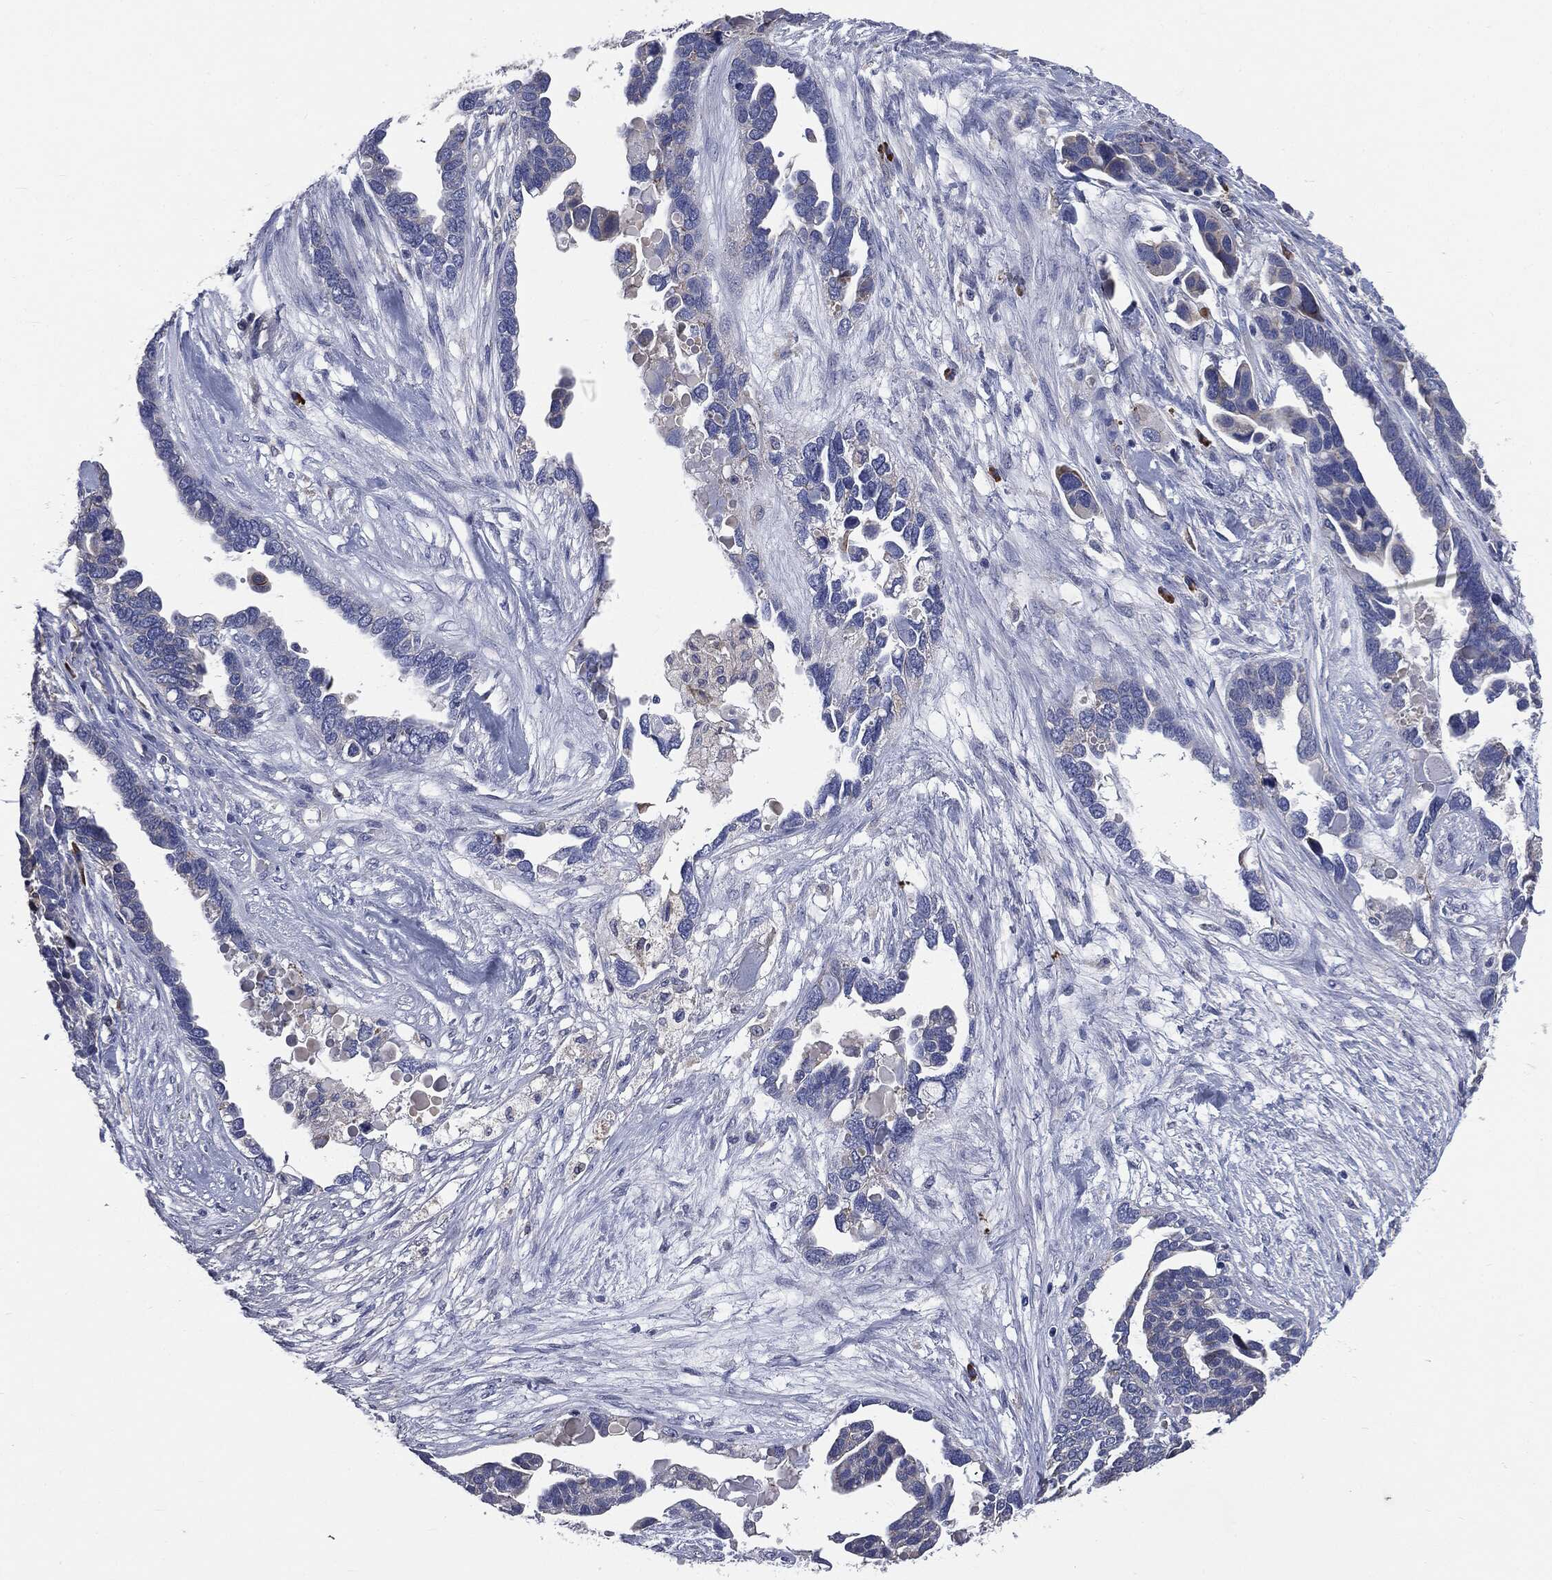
{"staining": {"intensity": "negative", "quantity": "none", "location": "none"}, "tissue": "ovarian cancer", "cell_type": "Tumor cells", "image_type": "cancer", "snomed": [{"axis": "morphology", "description": "Cystadenocarcinoma, serous, NOS"}, {"axis": "topography", "description": "Ovary"}], "caption": "Image shows no significant protein positivity in tumor cells of ovarian cancer (serous cystadenocarcinoma).", "gene": "PTGS2", "patient": {"sex": "female", "age": 54}}